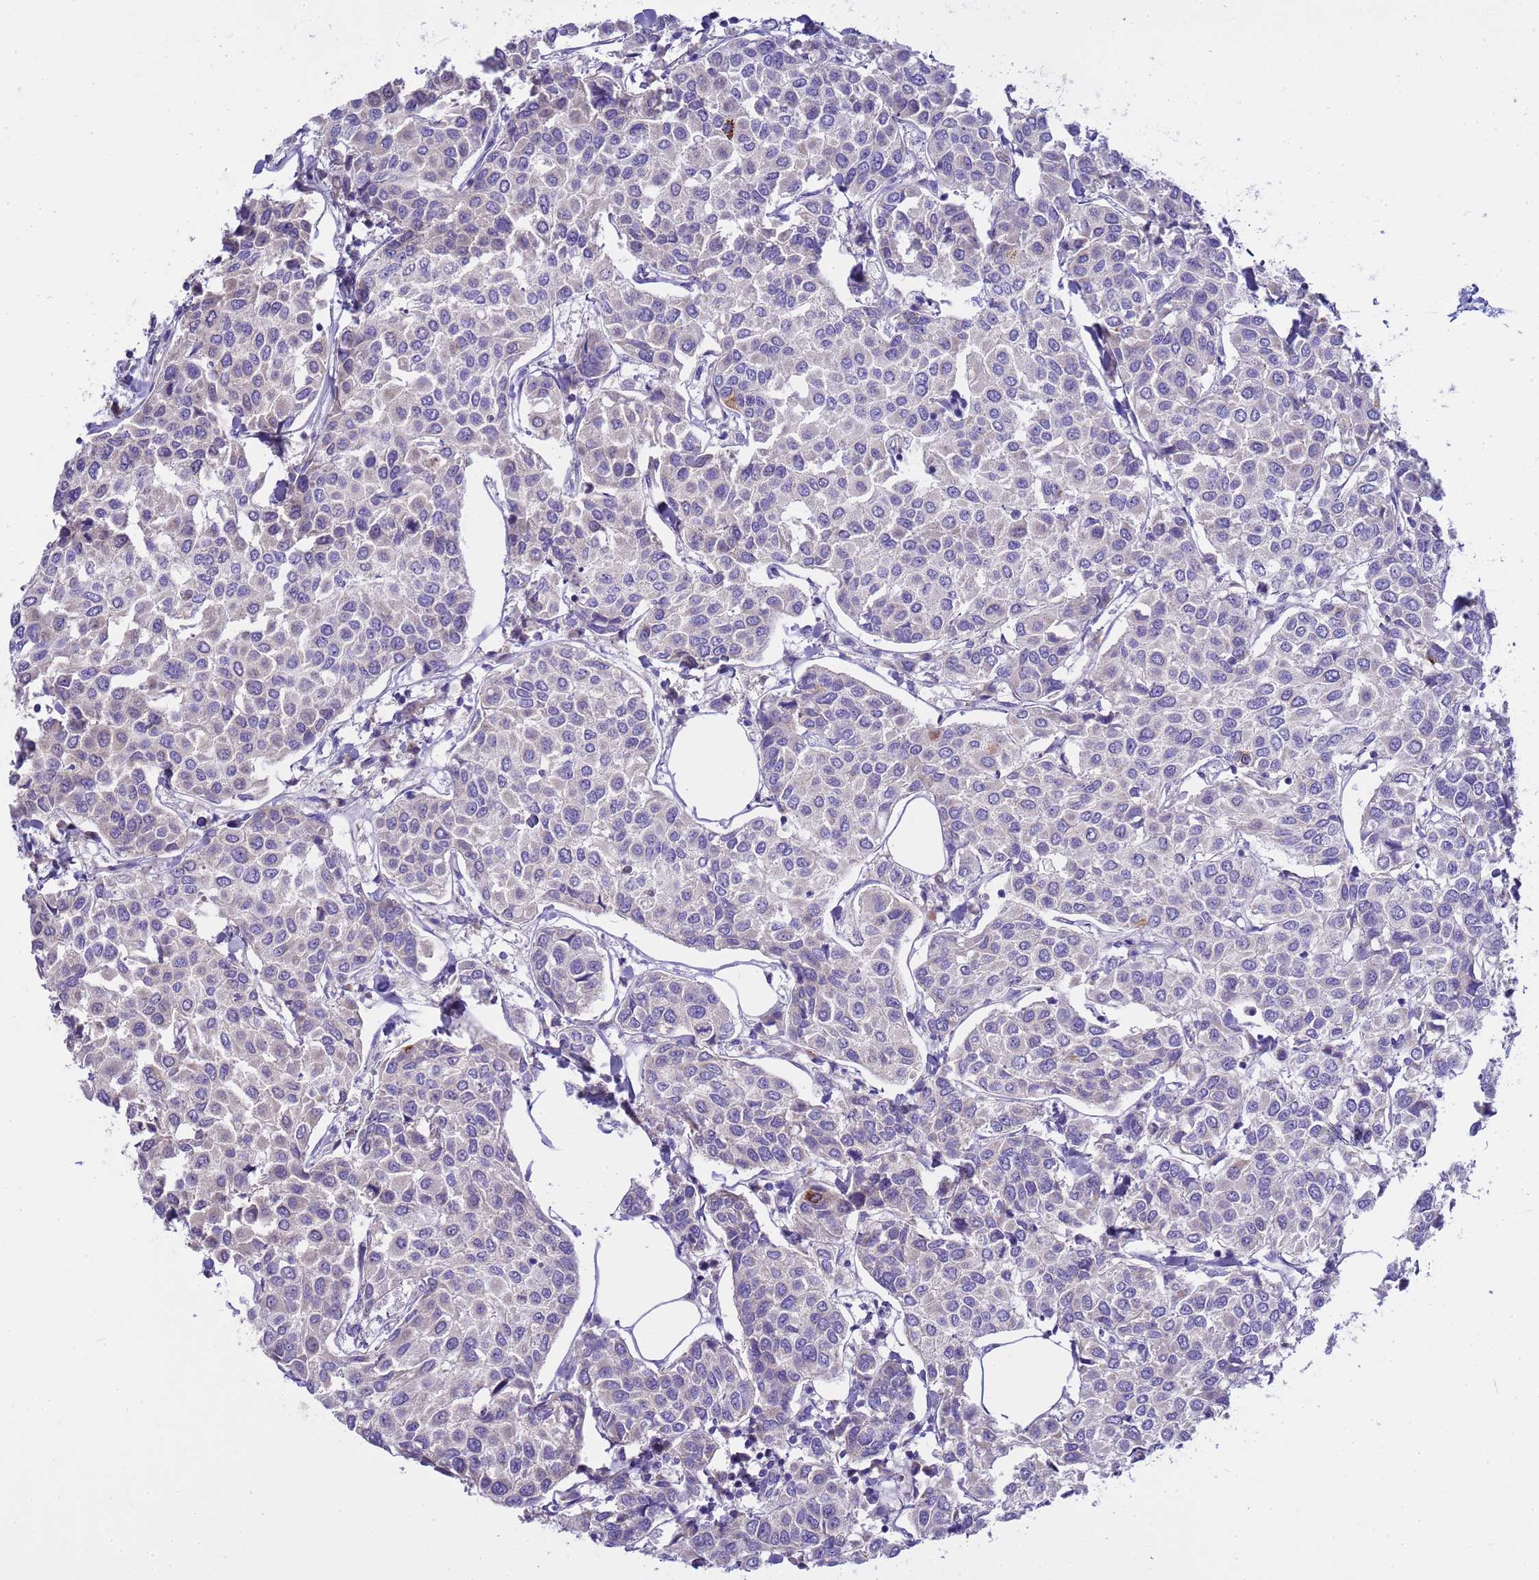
{"staining": {"intensity": "weak", "quantity": "<25%", "location": "cytoplasmic/membranous"}, "tissue": "breast cancer", "cell_type": "Tumor cells", "image_type": "cancer", "snomed": [{"axis": "morphology", "description": "Duct carcinoma"}, {"axis": "topography", "description": "Breast"}], "caption": "DAB immunohistochemical staining of invasive ductal carcinoma (breast) reveals no significant positivity in tumor cells.", "gene": "RIPPLY2", "patient": {"sex": "female", "age": 55}}